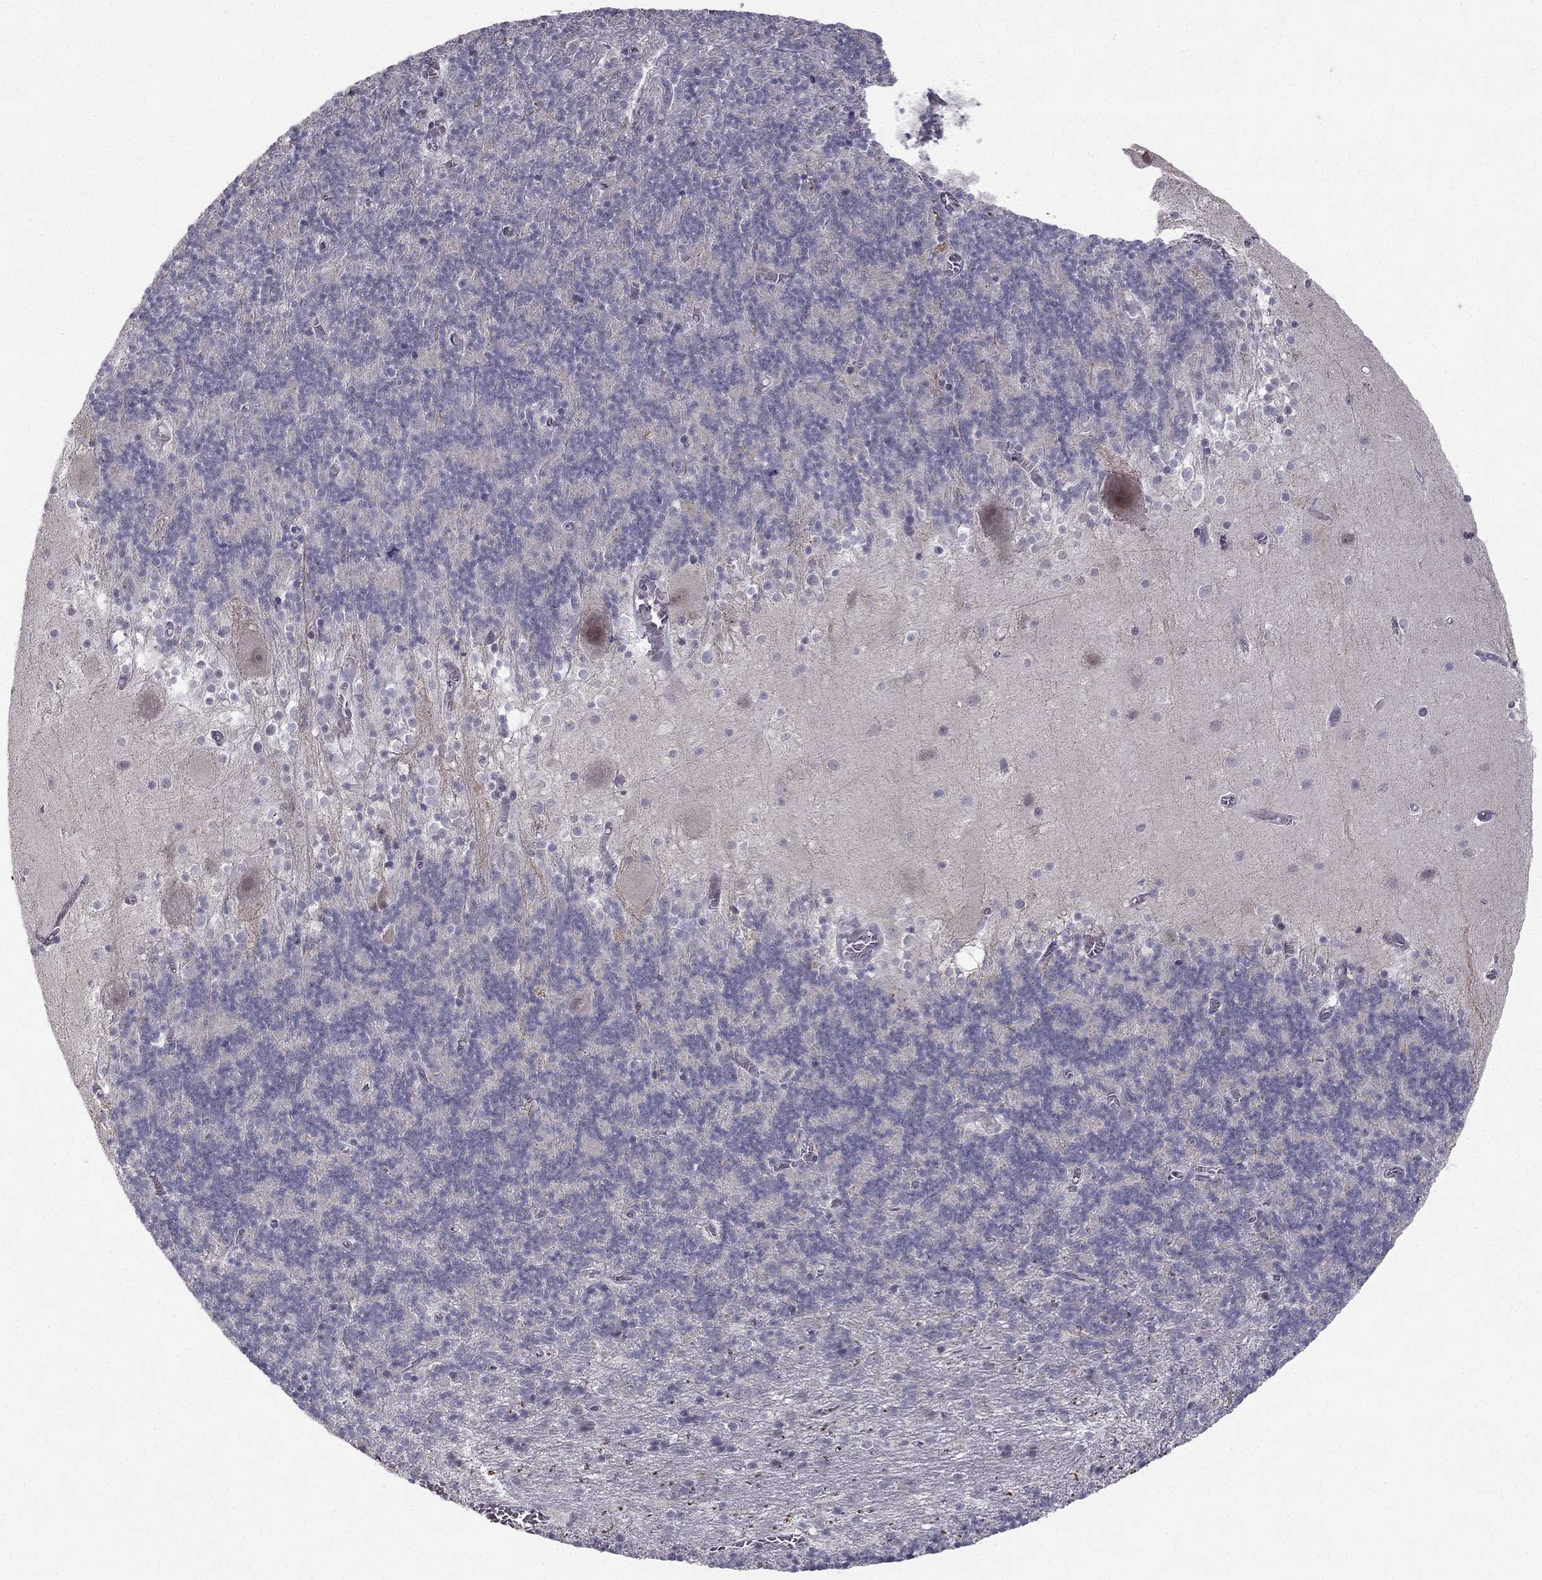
{"staining": {"intensity": "negative", "quantity": "none", "location": "none"}, "tissue": "cerebellum", "cell_type": "Cells in granular layer", "image_type": "normal", "snomed": [{"axis": "morphology", "description": "Normal tissue, NOS"}, {"axis": "topography", "description": "Cerebellum"}], "caption": "Cells in granular layer are negative for protein expression in benign human cerebellum. (Stains: DAB immunohistochemistry with hematoxylin counter stain, Microscopy: brightfield microscopy at high magnification).", "gene": "C5orf49", "patient": {"sex": "male", "age": 70}}